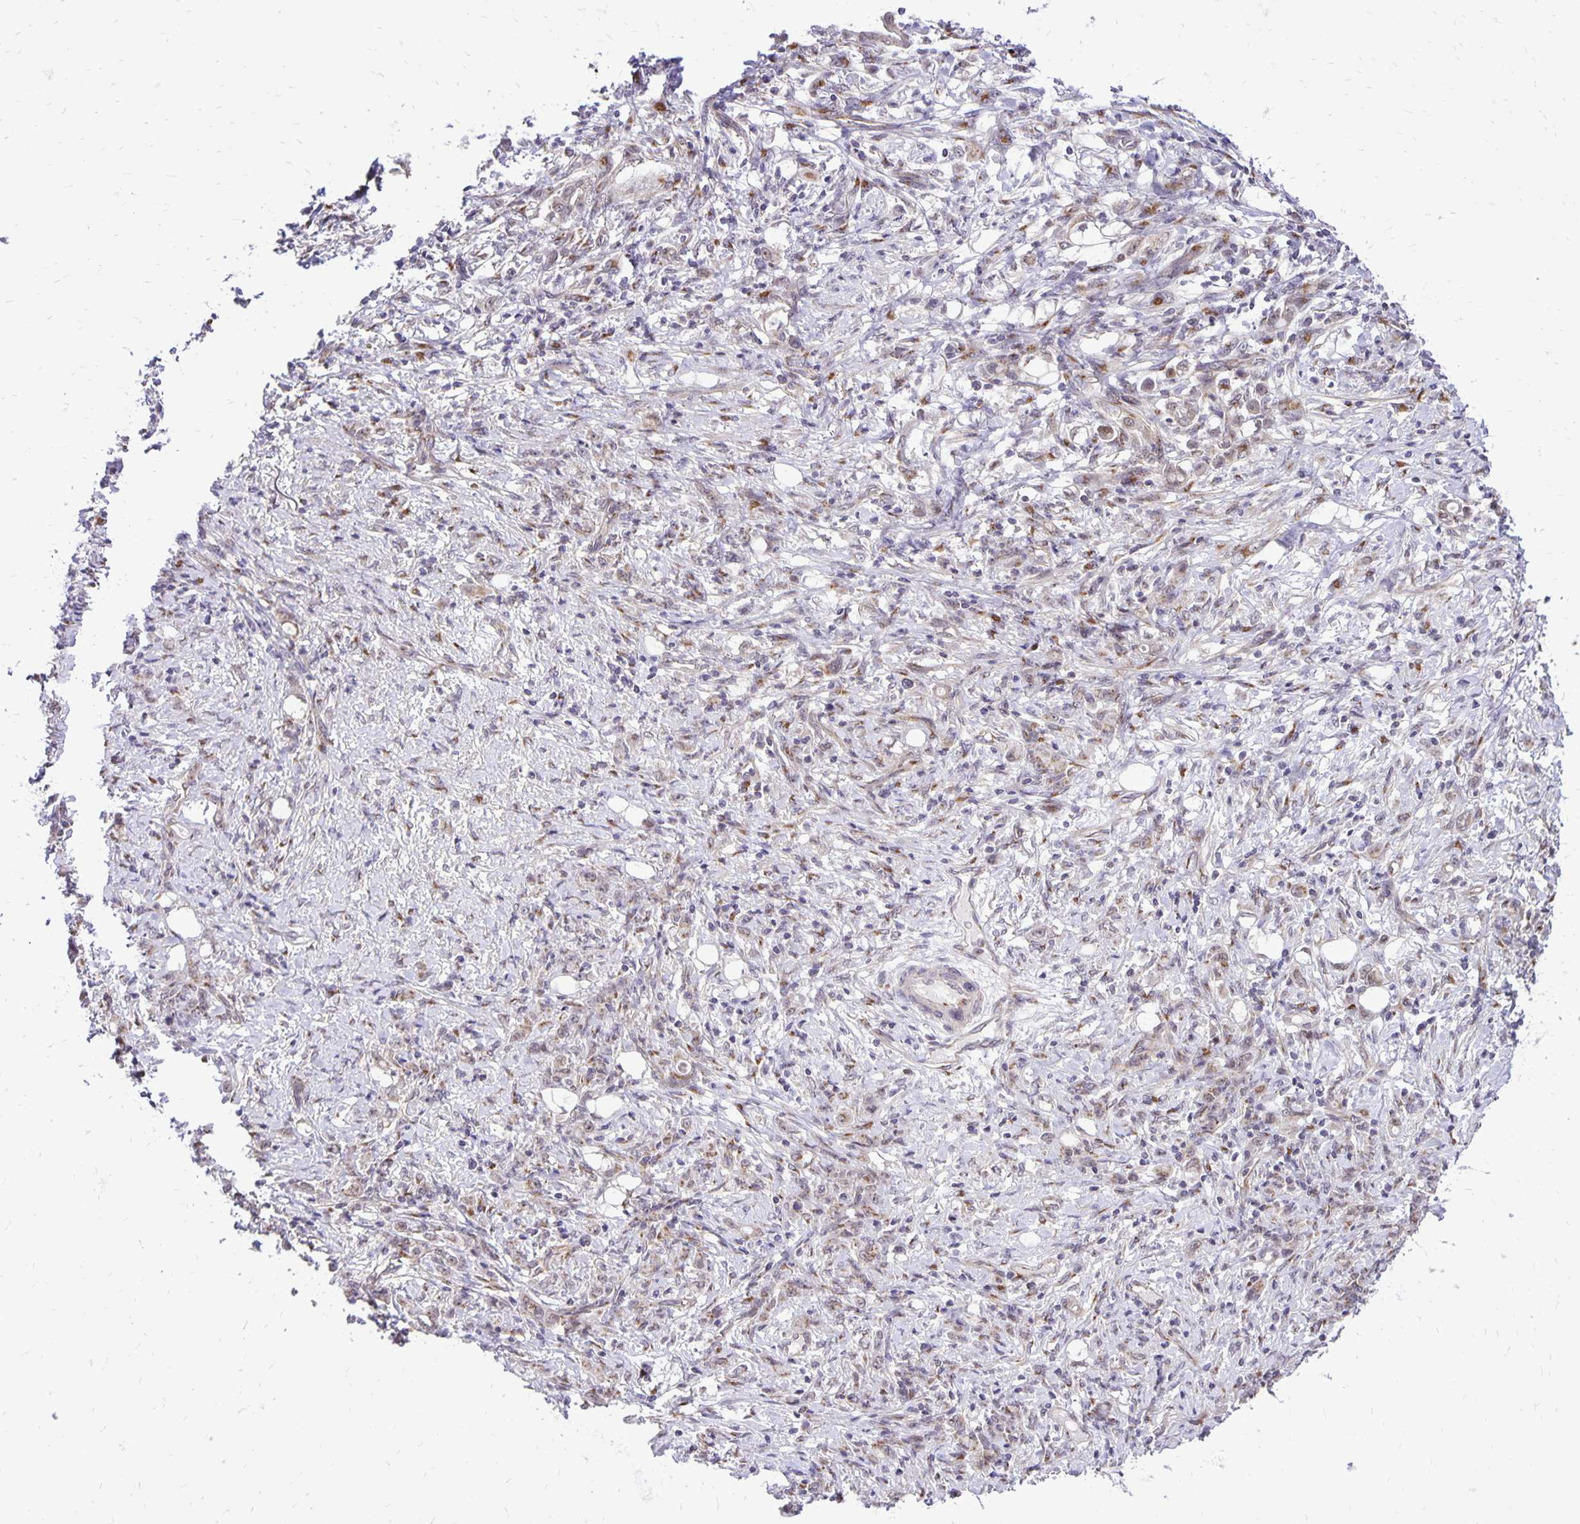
{"staining": {"intensity": "weak", "quantity": "25%-75%", "location": "cytoplasmic/membranous"}, "tissue": "stomach cancer", "cell_type": "Tumor cells", "image_type": "cancer", "snomed": [{"axis": "morphology", "description": "Adenocarcinoma, NOS"}, {"axis": "topography", "description": "Stomach"}], "caption": "Immunohistochemistry (DAB (3,3'-diaminobenzidine)) staining of human stomach cancer (adenocarcinoma) displays weak cytoplasmic/membranous protein positivity in about 25%-75% of tumor cells. (DAB (3,3'-diaminobenzidine) IHC, brown staining for protein, blue staining for nuclei).", "gene": "GOLGA5", "patient": {"sex": "female", "age": 79}}